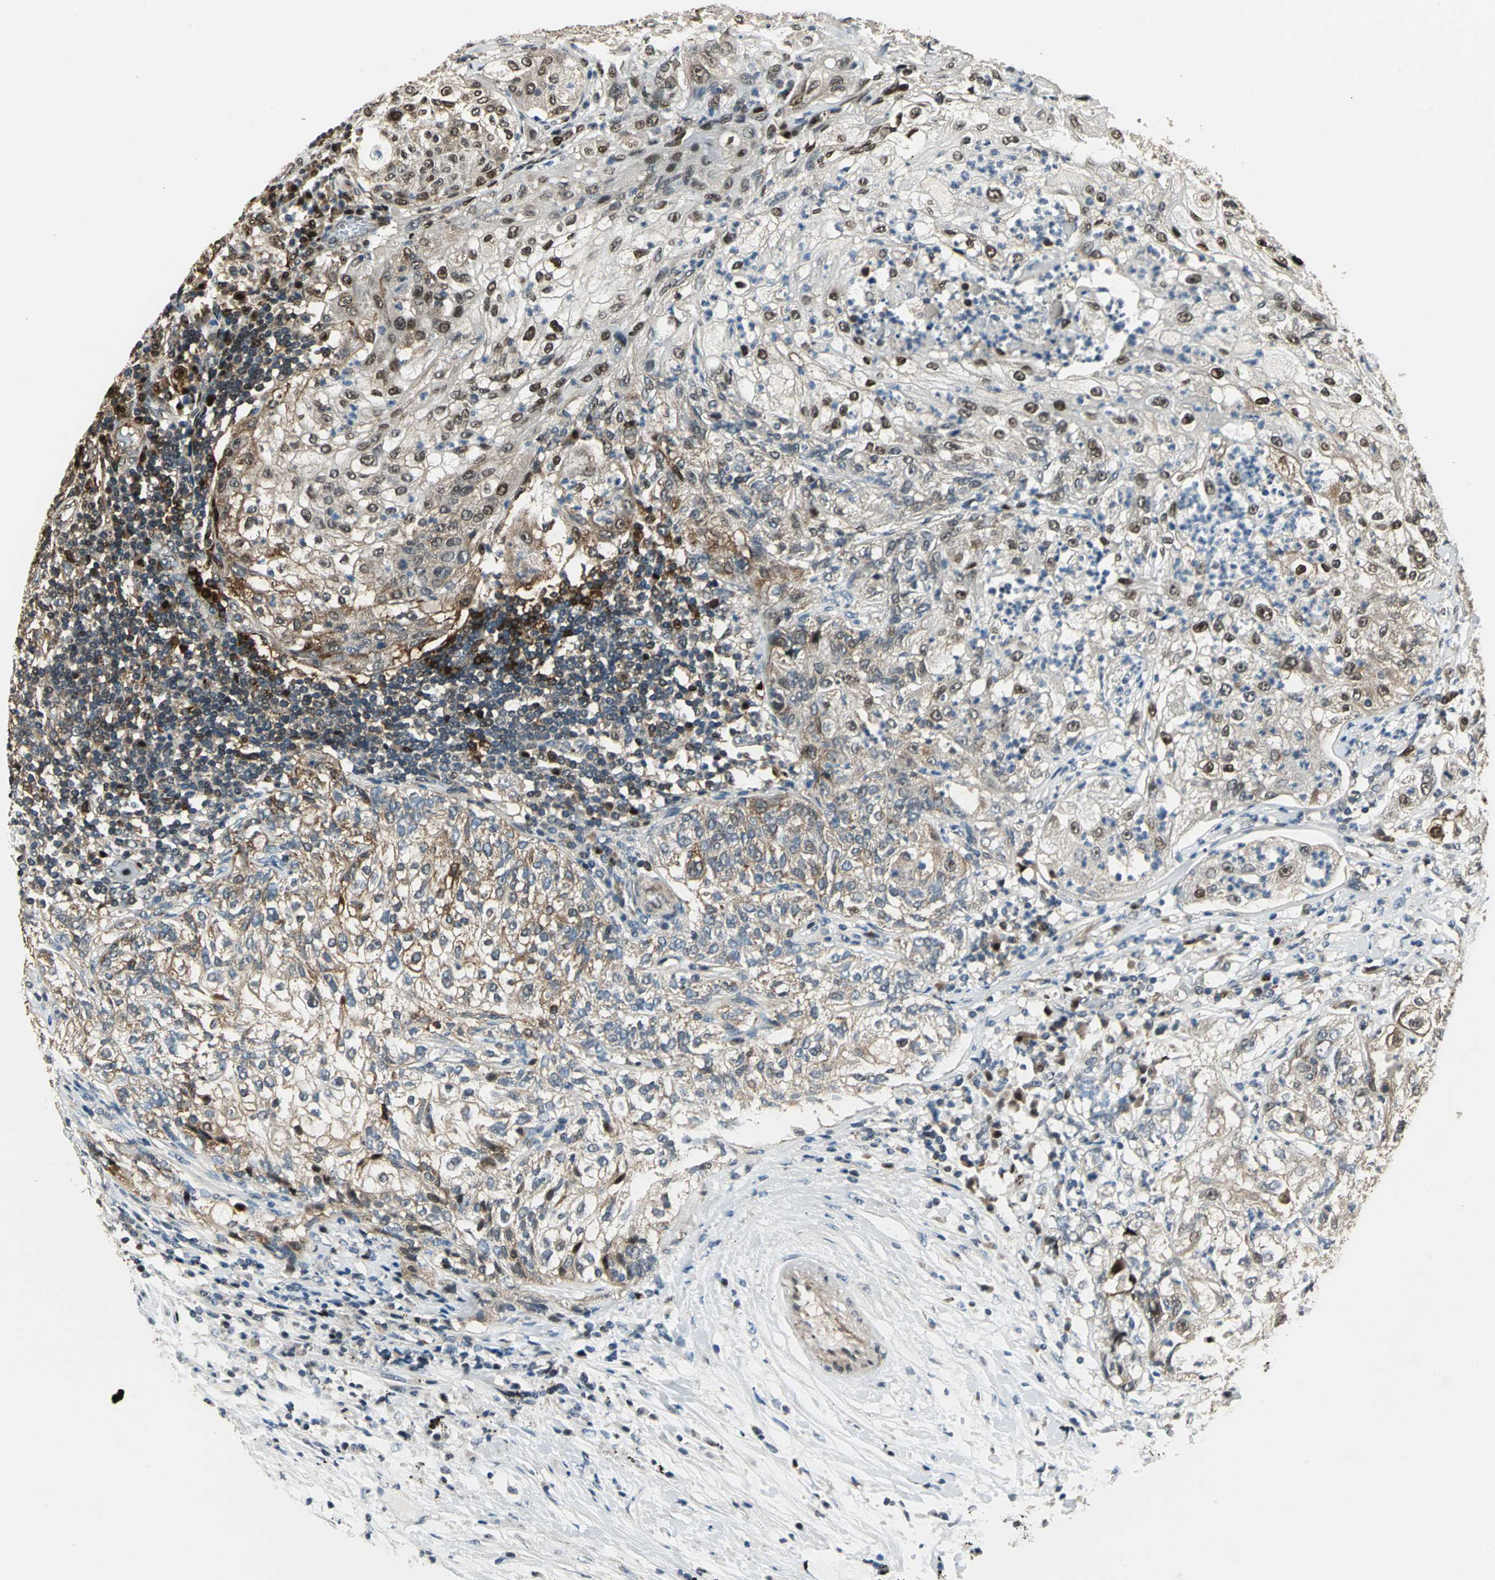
{"staining": {"intensity": "moderate", "quantity": "25%-75%", "location": "nuclear"}, "tissue": "lung cancer", "cell_type": "Tumor cells", "image_type": "cancer", "snomed": [{"axis": "morphology", "description": "Inflammation, NOS"}, {"axis": "morphology", "description": "Squamous cell carcinoma, NOS"}, {"axis": "topography", "description": "Lymph node"}, {"axis": "topography", "description": "Soft tissue"}, {"axis": "topography", "description": "Lung"}], "caption": "Lung squamous cell carcinoma stained for a protein (brown) demonstrates moderate nuclear positive staining in about 25%-75% of tumor cells.", "gene": "MIS18BP1", "patient": {"sex": "male", "age": 66}}